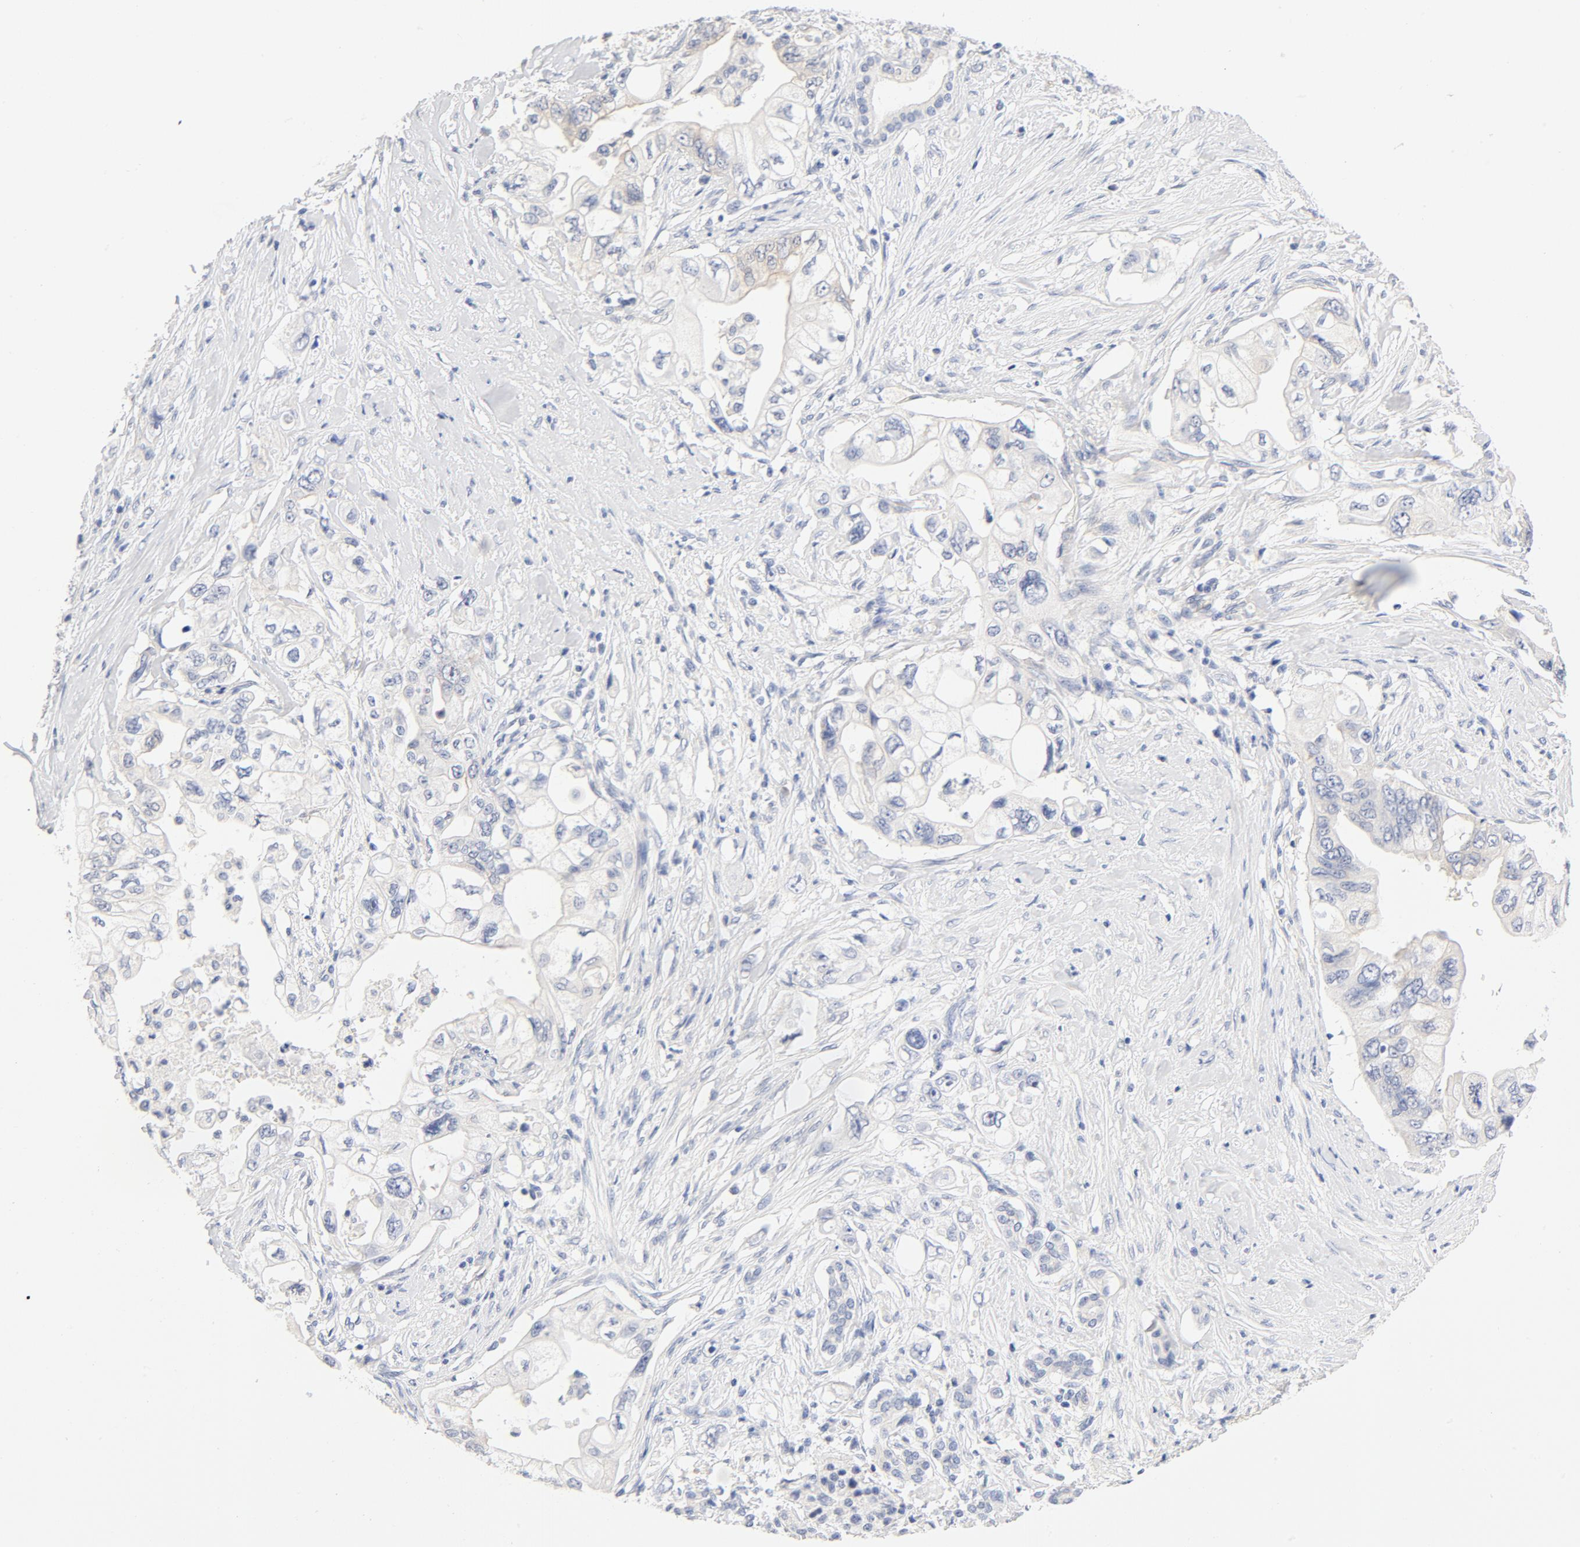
{"staining": {"intensity": "negative", "quantity": "none", "location": "none"}, "tissue": "pancreatic cancer", "cell_type": "Tumor cells", "image_type": "cancer", "snomed": [{"axis": "morphology", "description": "Normal tissue, NOS"}, {"axis": "topography", "description": "Pancreas"}], "caption": "The photomicrograph demonstrates no significant expression in tumor cells of pancreatic cancer.", "gene": "HOMER1", "patient": {"sex": "male", "age": 42}}